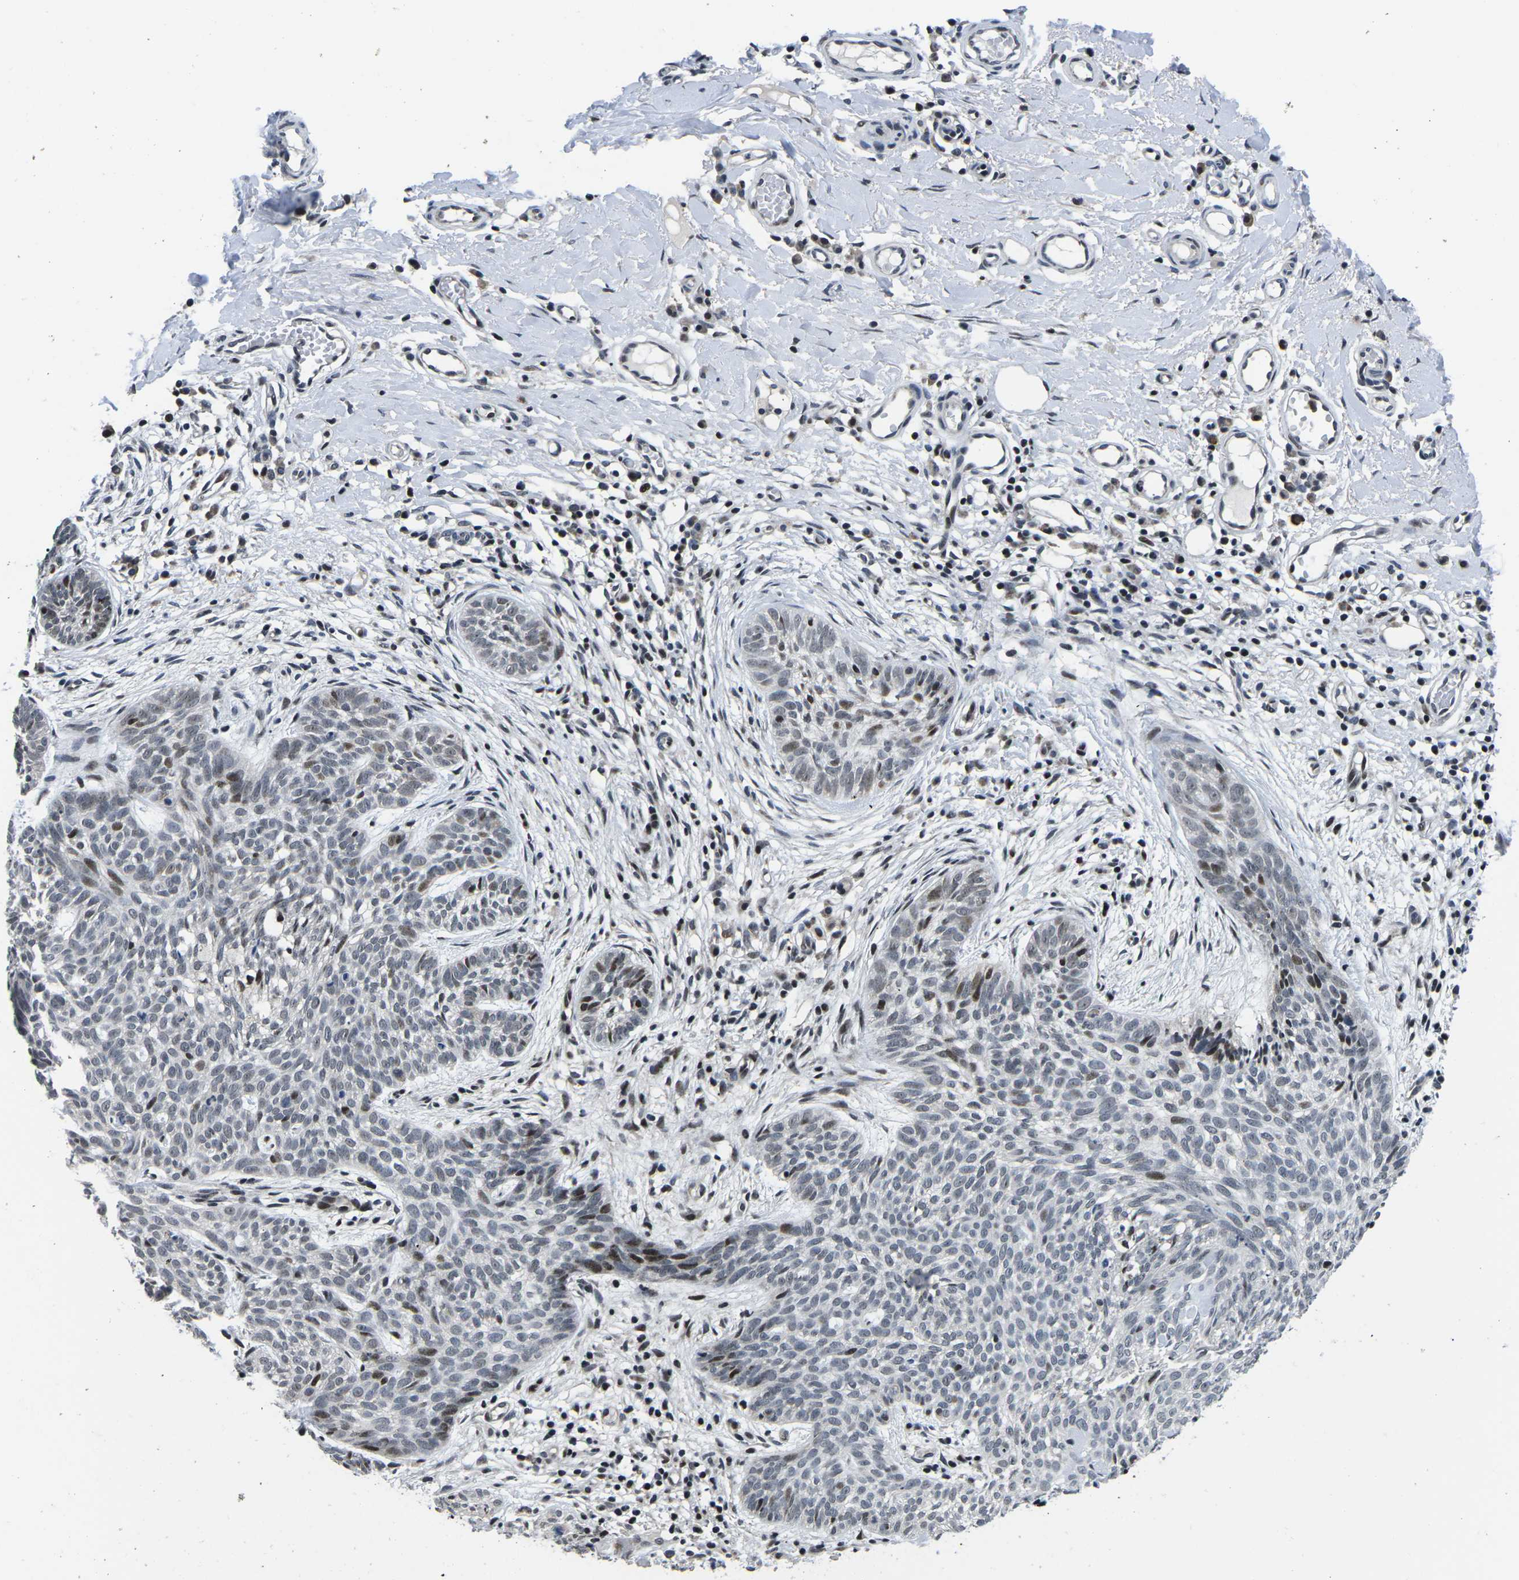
{"staining": {"intensity": "moderate", "quantity": "<25%", "location": "nuclear"}, "tissue": "skin cancer", "cell_type": "Tumor cells", "image_type": "cancer", "snomed": [{"axis": "morphology", "description": "Basal cell carcinoma"}, {"axis": "topography", "description": "Skin"}], "caption": "Immunohistochemical staining of human skin cancer displays low levels of moderate nuclear protein staining in about <25% of tumor cells.", "gene": "CDC73", "patient": {"sex": "female", "age": 59}}